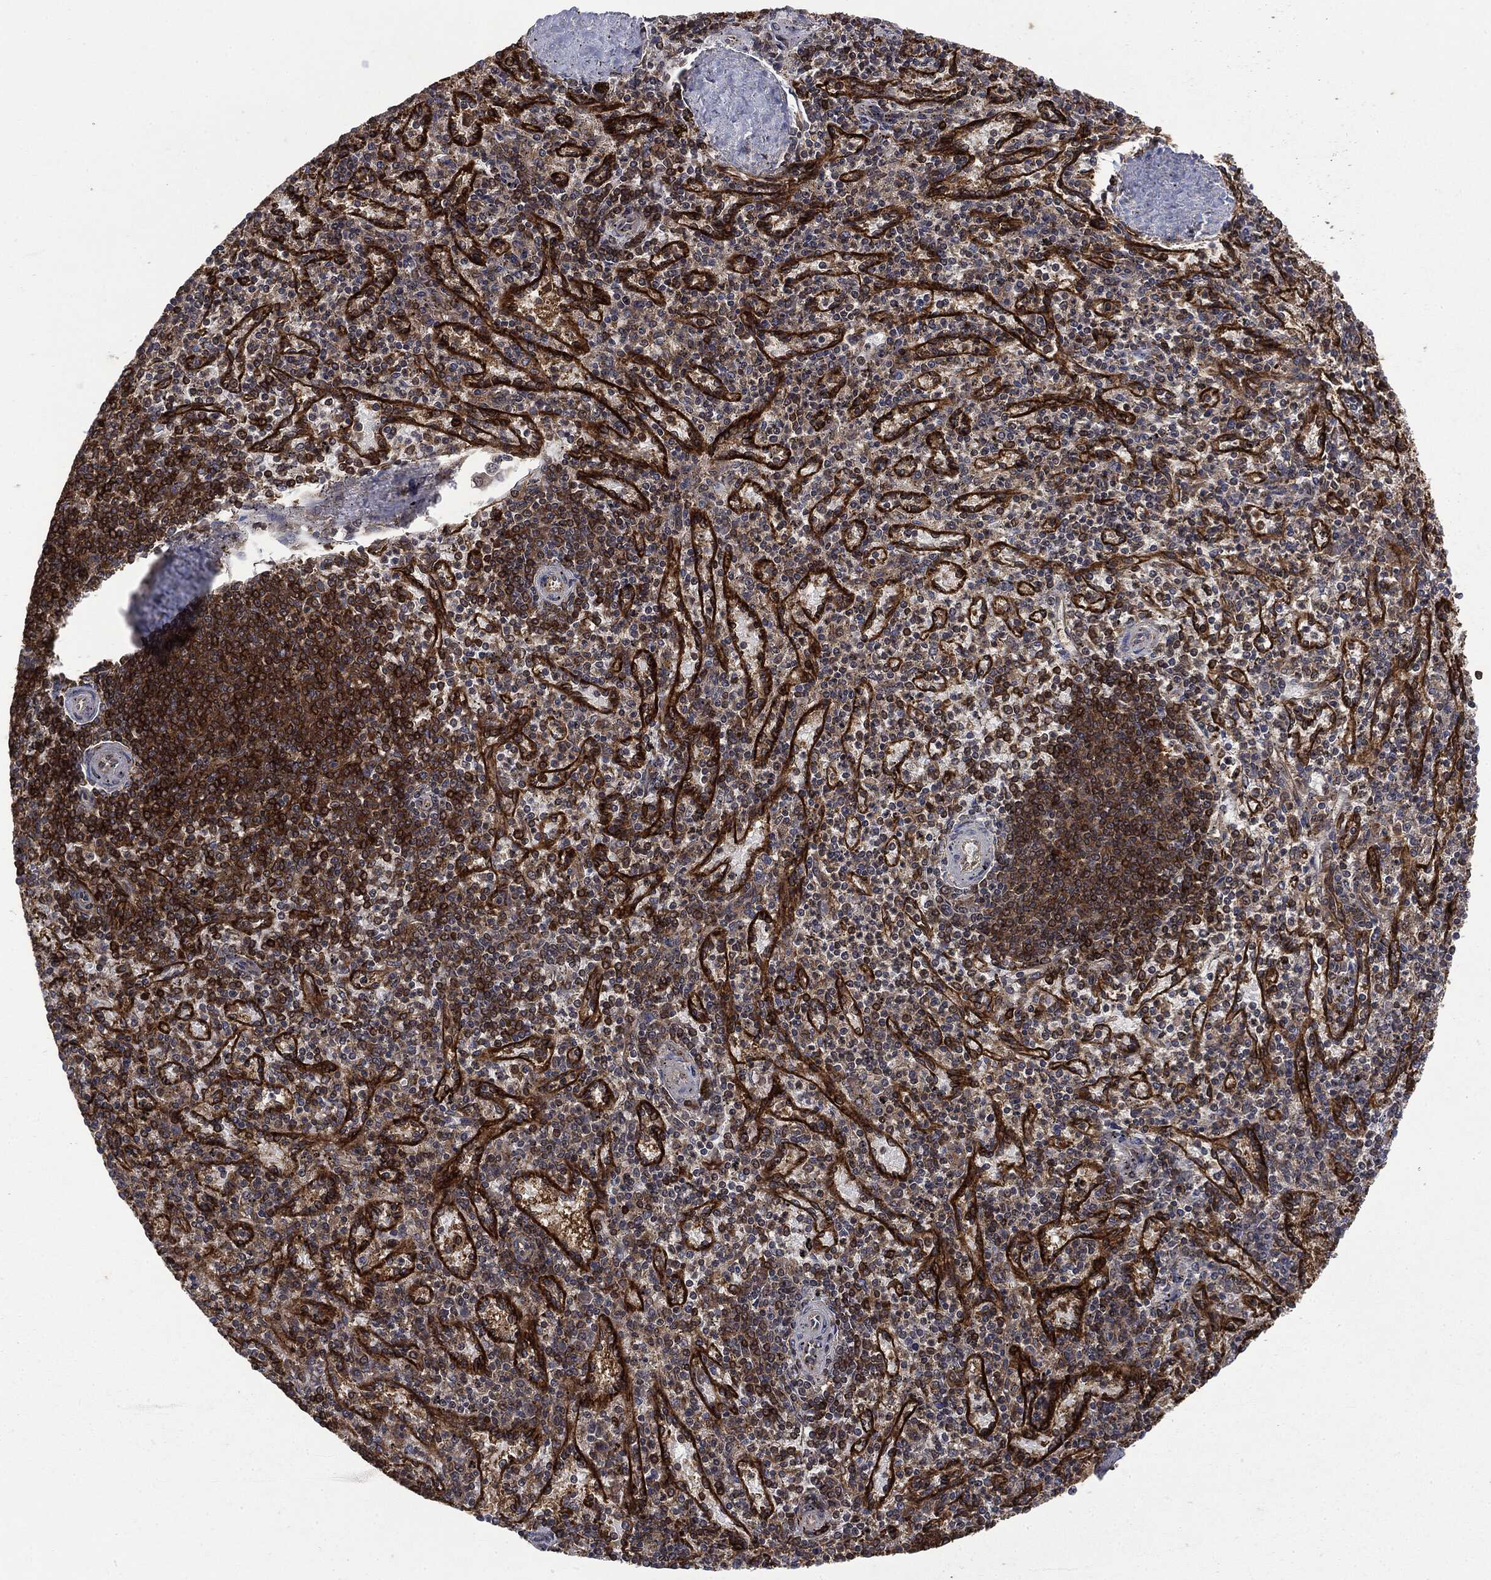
{"staining": {"intensity": "strong", "quantity": "<25%", "location": "cytoplasmic/membranous"}, "tissue": "spleen", "cell_type": "Cells in red pulp", "image_type": "normal", "snomed": [{"axis": "morphology", "description": "Normal tissue, NOS"}, {"axis": "topography", "description": "Spleen"}], "caption": "Approximately <25% of cells in red pulp in normal human spleen display strong cytoplasmic/membranous protein expression as visualized by brown immunohistochemical staining.", "gene": "SNX5", "patient": {"sex": "female", "age": 37}}